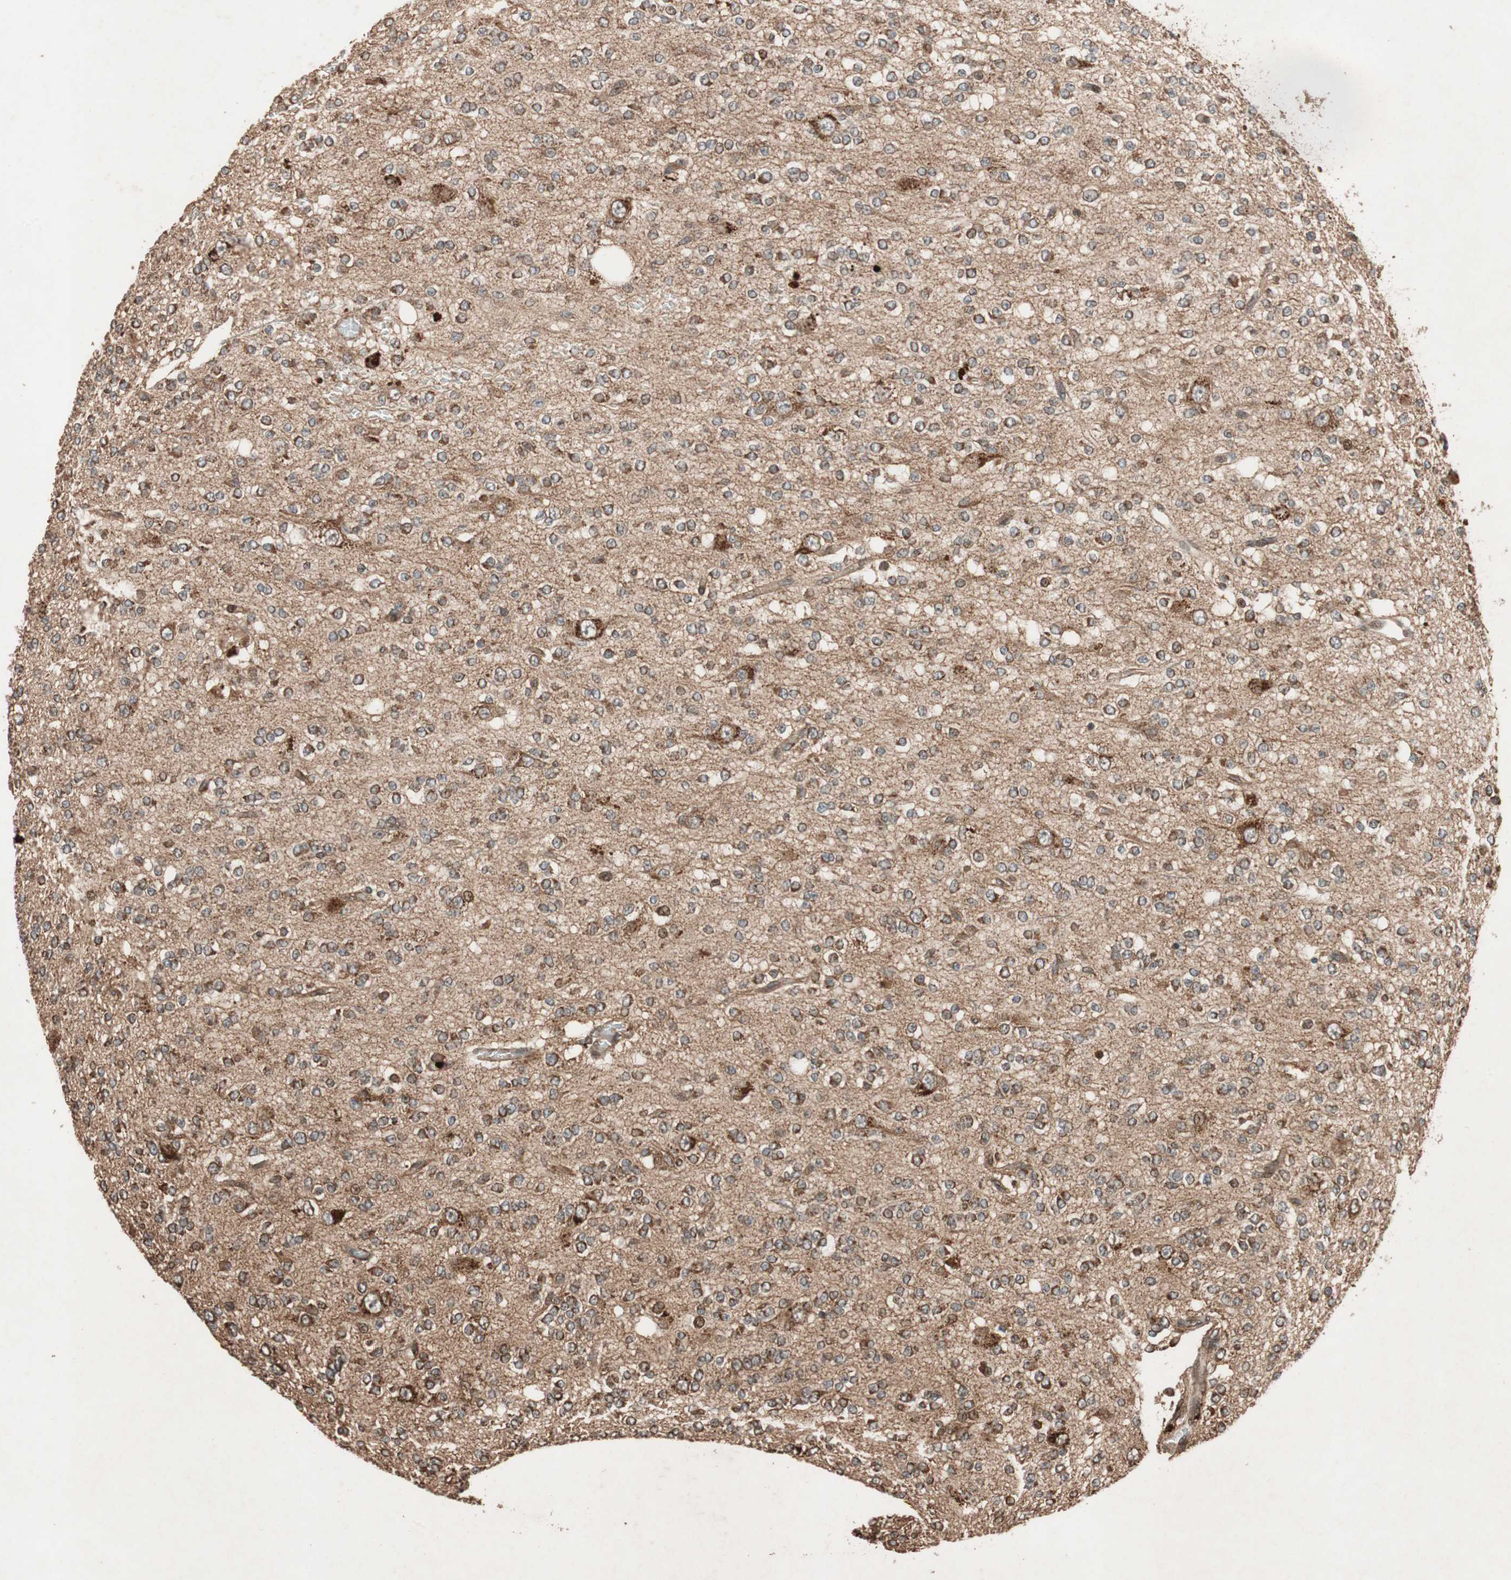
{"staining": {"intensity": "moderate", "quantity": "25%-75%", "location": "cytoplasmic/membranous"}, "tissue": "glioma", "cell_type": "Tumor cells", "image_type": "cancer", "snomed": [{"axis": "morphology", "description": "Glioma, malignant, Low grade"}, {"axis": "topography", "description": "Brain"}], "caption": "Tumor cells display medium levels of moderate cytoplasmic/membranous positivity in approximately 25%-75% of cells in human low-grade glioma (malignant).", "gene": "RAB1A", "patient": {"sex": "male", "age": 38}}